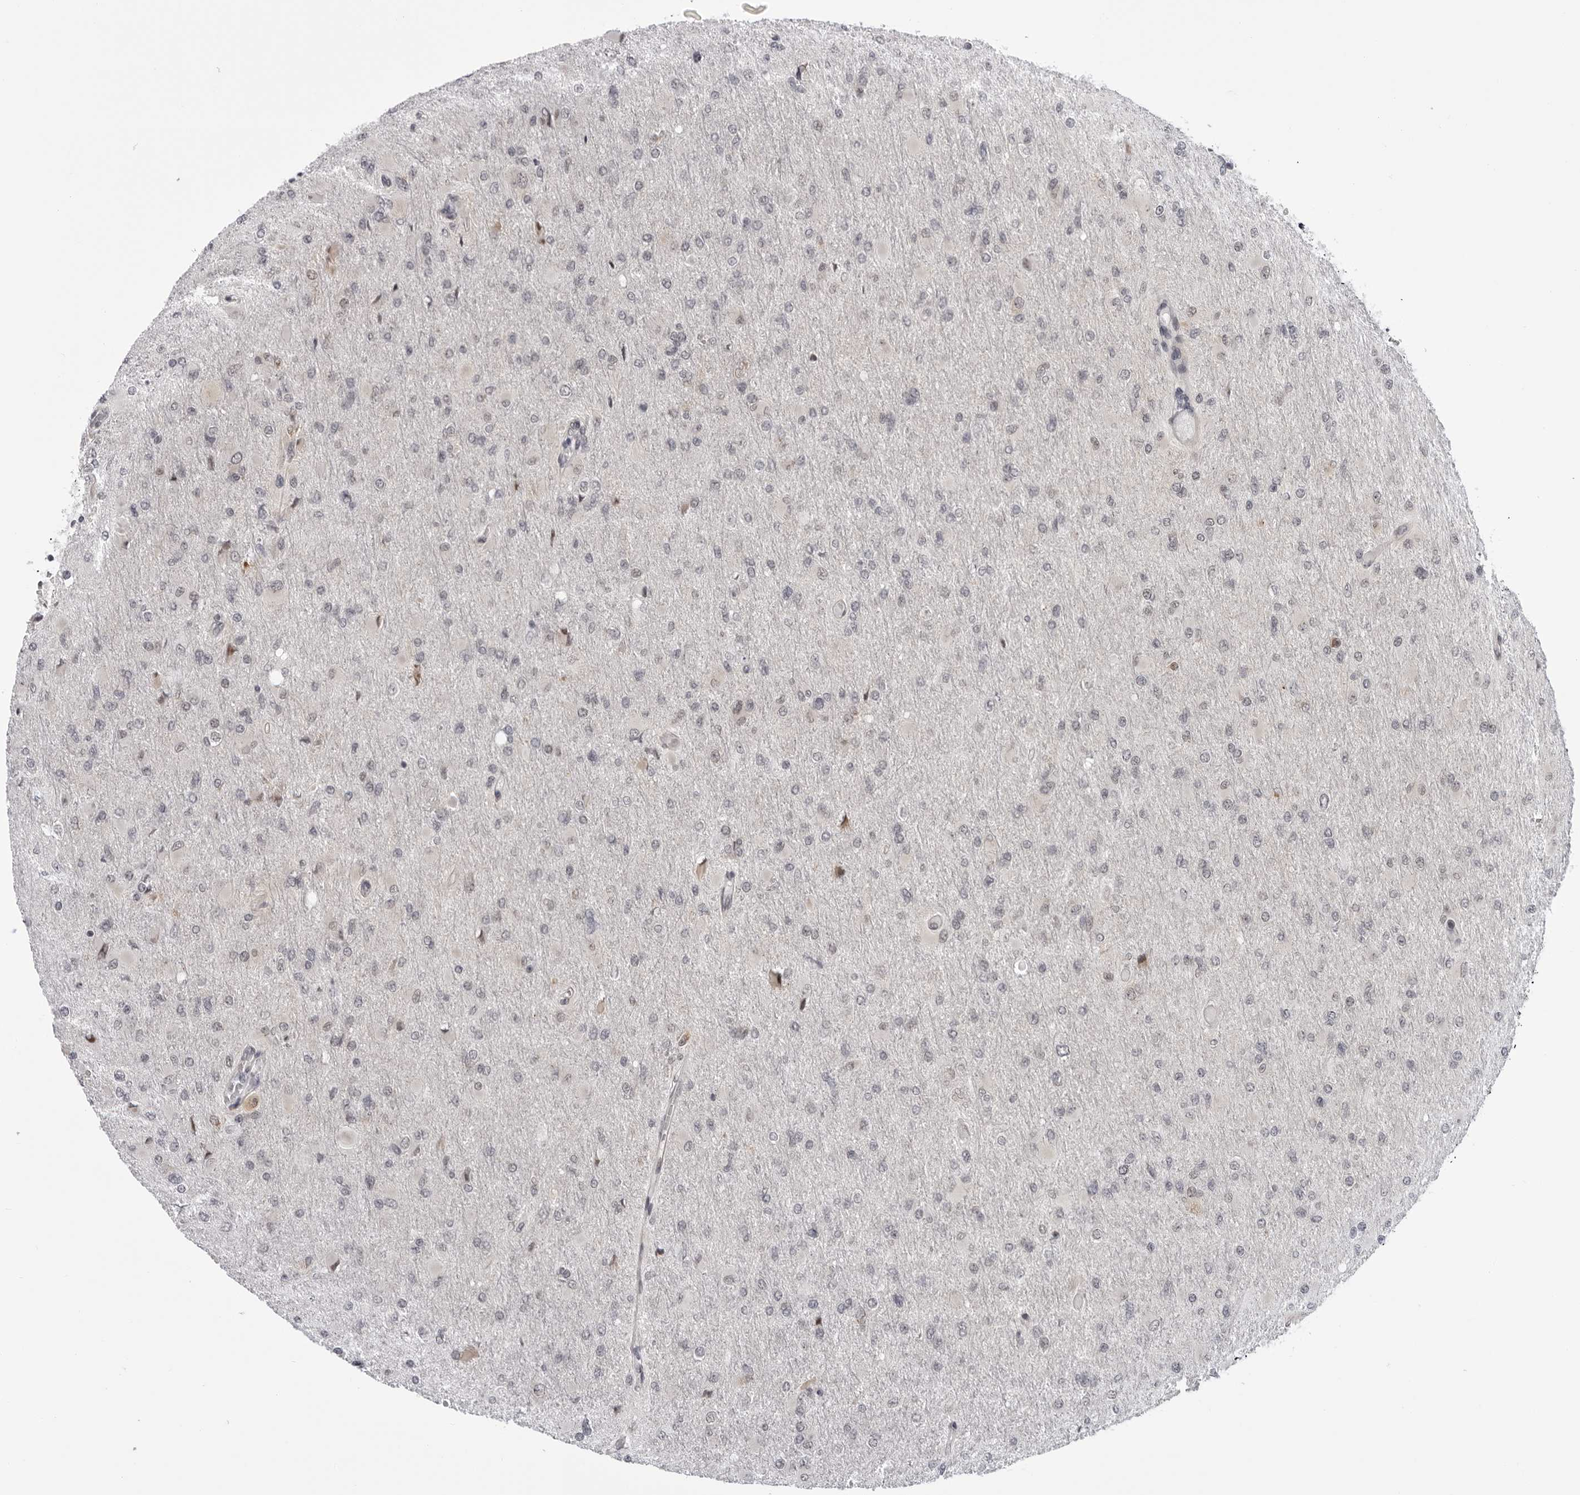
{"staining": {"intensity": "negative", "quantity": "none", "location": "none"}, "tissue": "glioma", "cell_type": "Tumor cells", "image_type": "cancer", "snomed": [{"axis": "morphology", "description": "Glioma, malignant, High grade"}, {"axis": "topography", "description": "Cerebral cortex"}], "caption": "There is no significant staining in tumor cells of malignant high-grade glioma.", "gene": "GCSAML", "patient": {"sex": "female", "age": 36}}